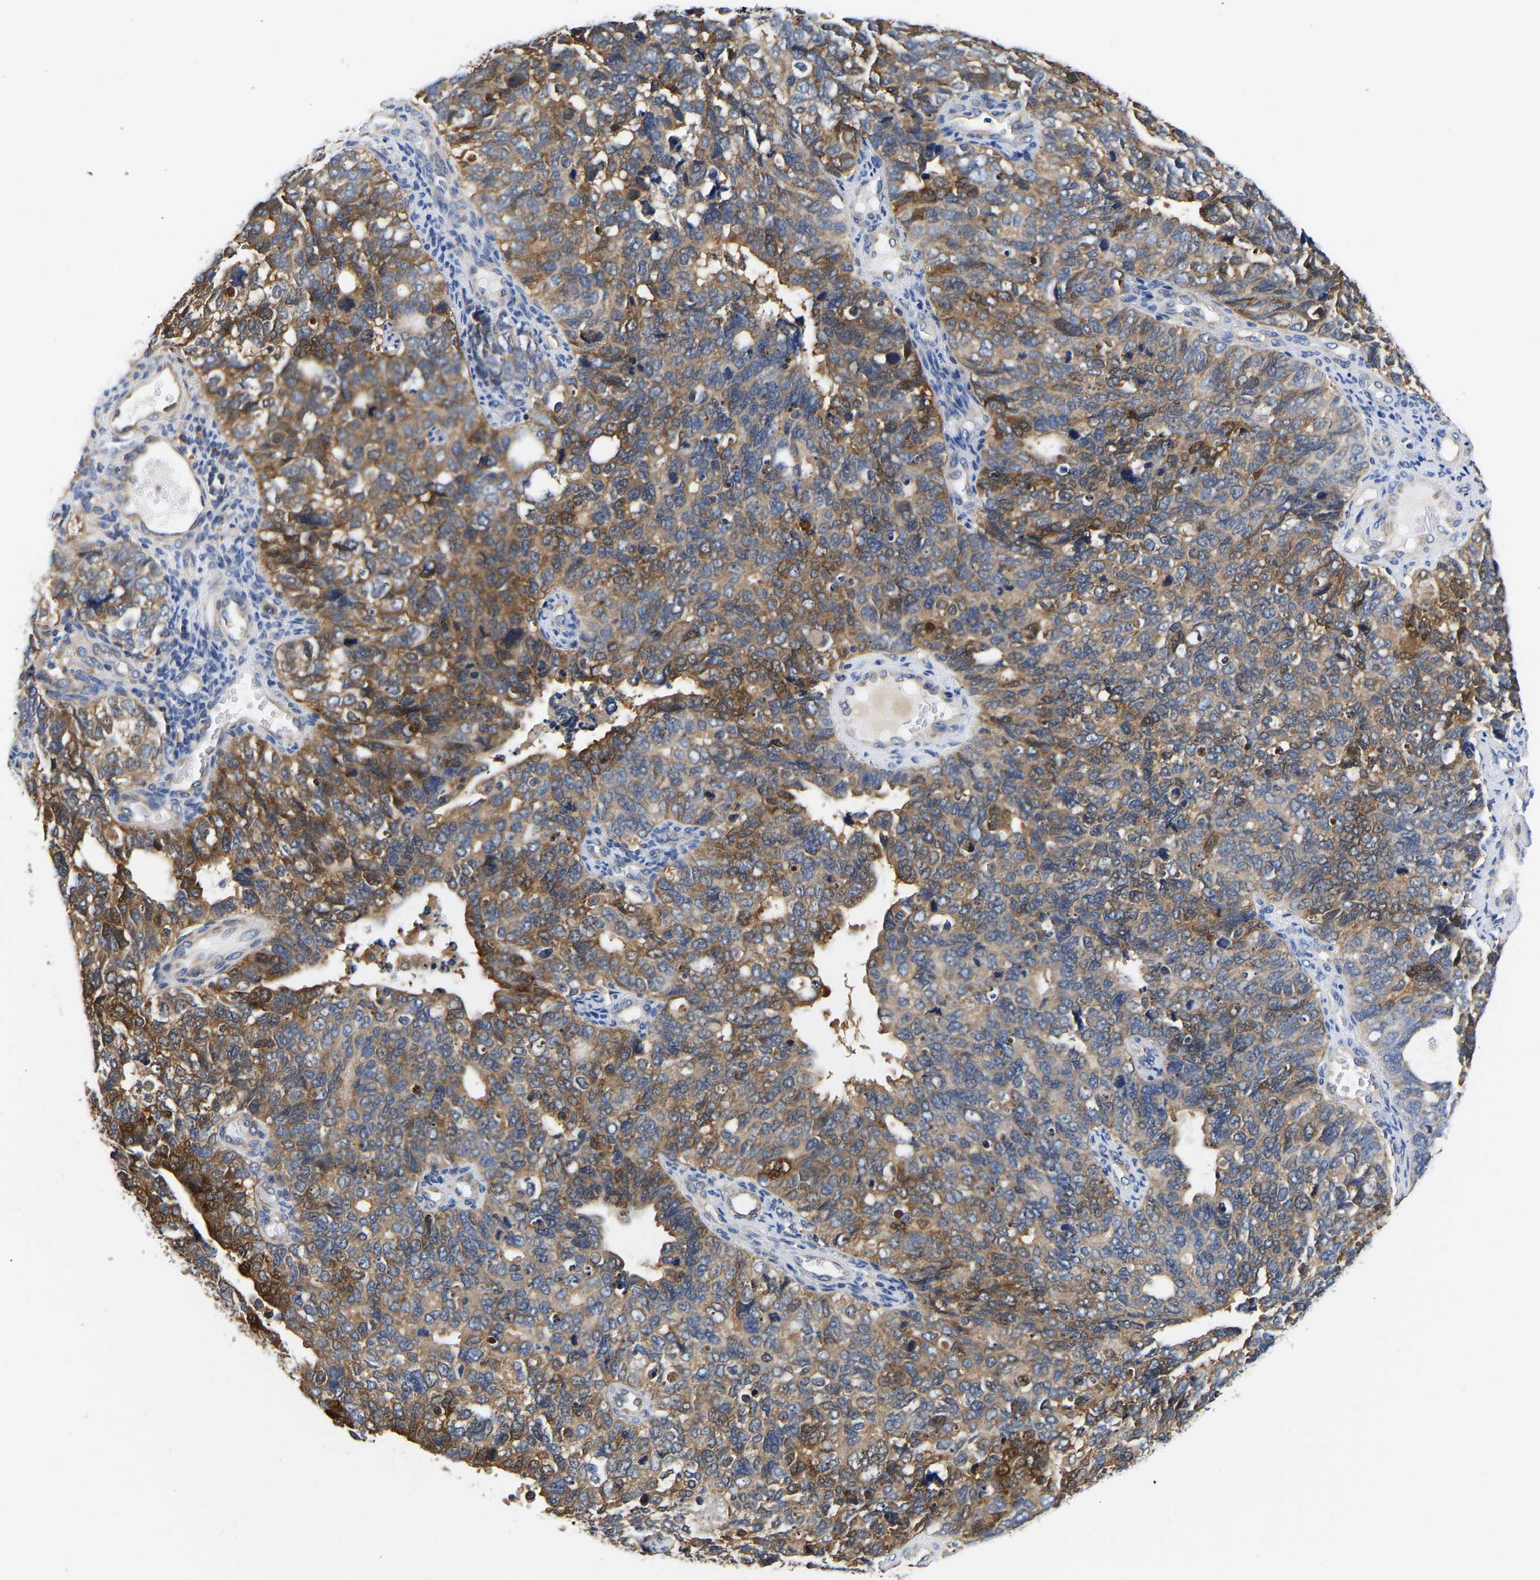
{"staining": {"intensity": "moderate", "quantity": "25%-75%", "location": "cytoplasmic/membranous"}, "tissue": "cervical cancer", "cell_type": "Tumor cells", "image_type": "cancer", "snomed": [{"axis": "morphology", "description": "Squamous cell carcinoma, NOS"}, {"axis": "topography", "description": "Cervix"}], "caption": "Protein positivity by immunohistochemistry shows moderate cytoplasmic/membranous staining in about 25%-75% of tumor cells in squamous cell carcinoma (cervical).", "gene": "CCDC6", "patient": {"sex": "female", "age": 63}}